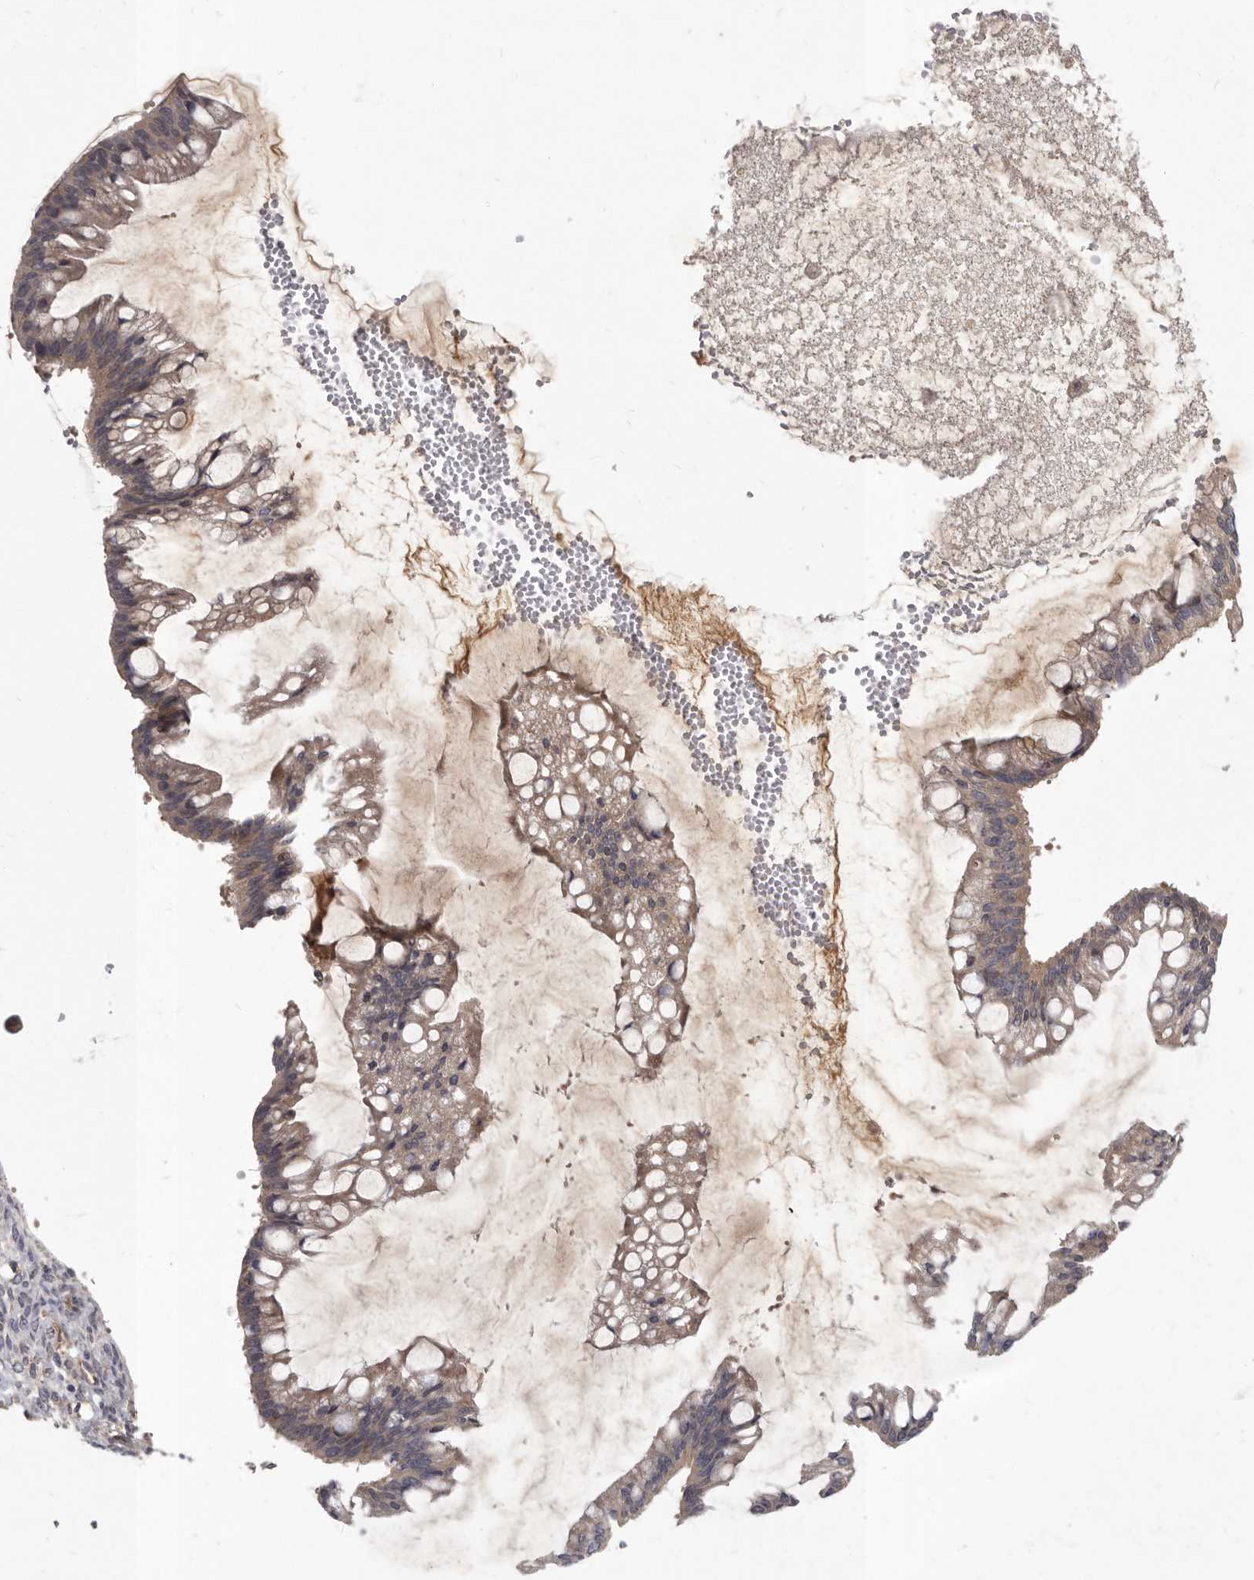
{"staining": {"intensity": "weak", "quantity": "<25%", "location": "cytoplasmic/membranous"}, "tissue": "ovarian cancer", "cell_type": "Tumor cells", "image_type": "cancer", "snomed": [{"axis": "morphology", "description": "Cystadenocarcinoma, mucinous, NOS"}, {"axis": "topography", "description": "Ovary"}], "caption": "This is an immunohistochemistry photomicrograph of ovarian cancer. There is no expression in tumor cells.", "gene": "SLC22A1", "patient": {"sex": "female", "age": 73}}